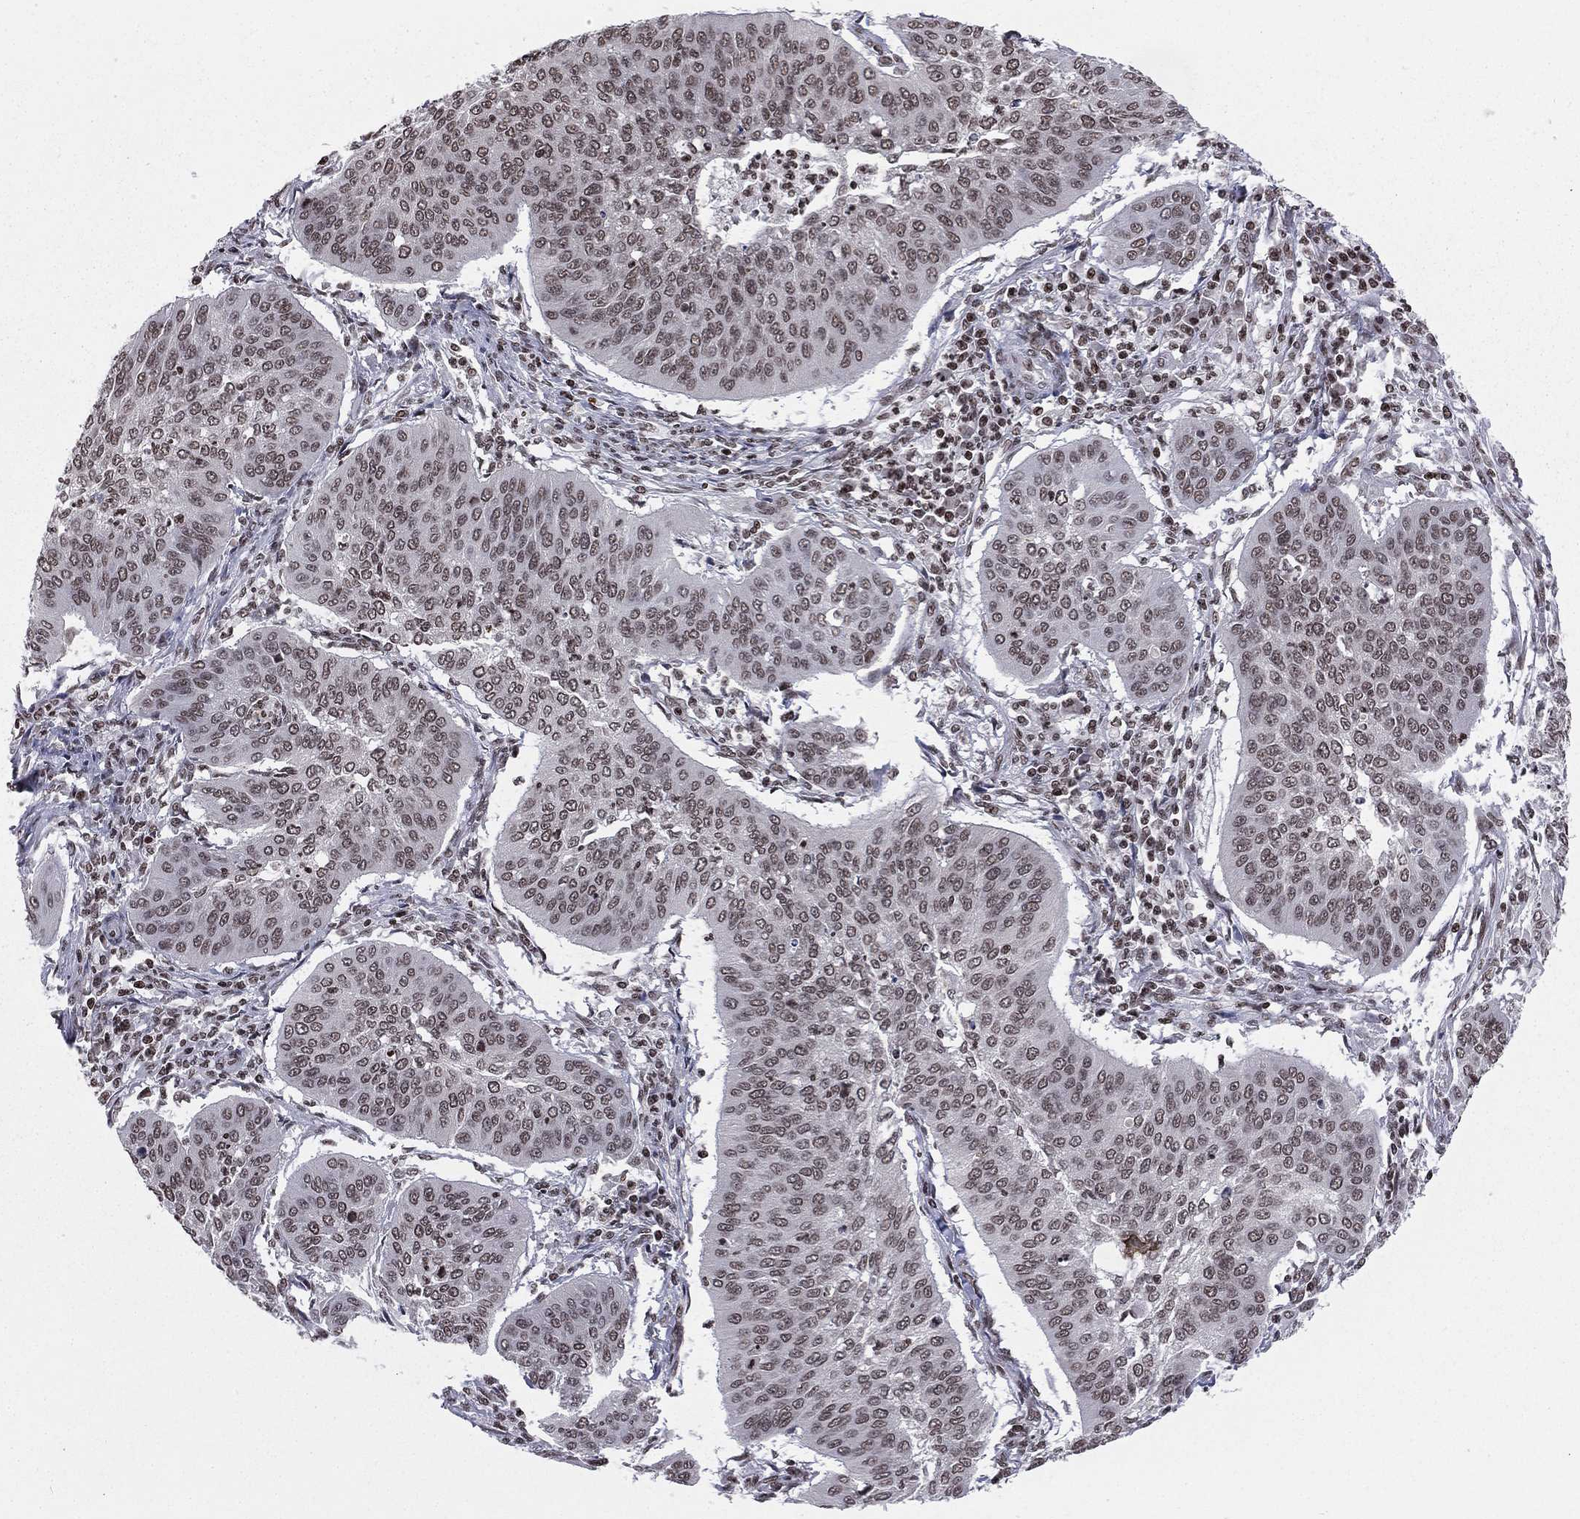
{"staining": {"intensity": "weak", "quantity": "25%-75%", "location": "nuclear"}, "tissue": "cervical cancer", "cell_type": "Tumor cells", "image_type": "cancer", "snomed": [{"axis": "morphology", "description": "Normal tissue, NOS"}, {"axis": "morphology", "description": "Squamous cell carcinoma, NOS"}, {"axis": "topography", "description": "Cervix"}], "caption": "Squamous cell carcinoma (cervical) tissue demonstrates weak nuclear positivity in about 25%-75% of tumor cells", "gene": "RFX7", "patient": {"sex": "female", "age": 39}}